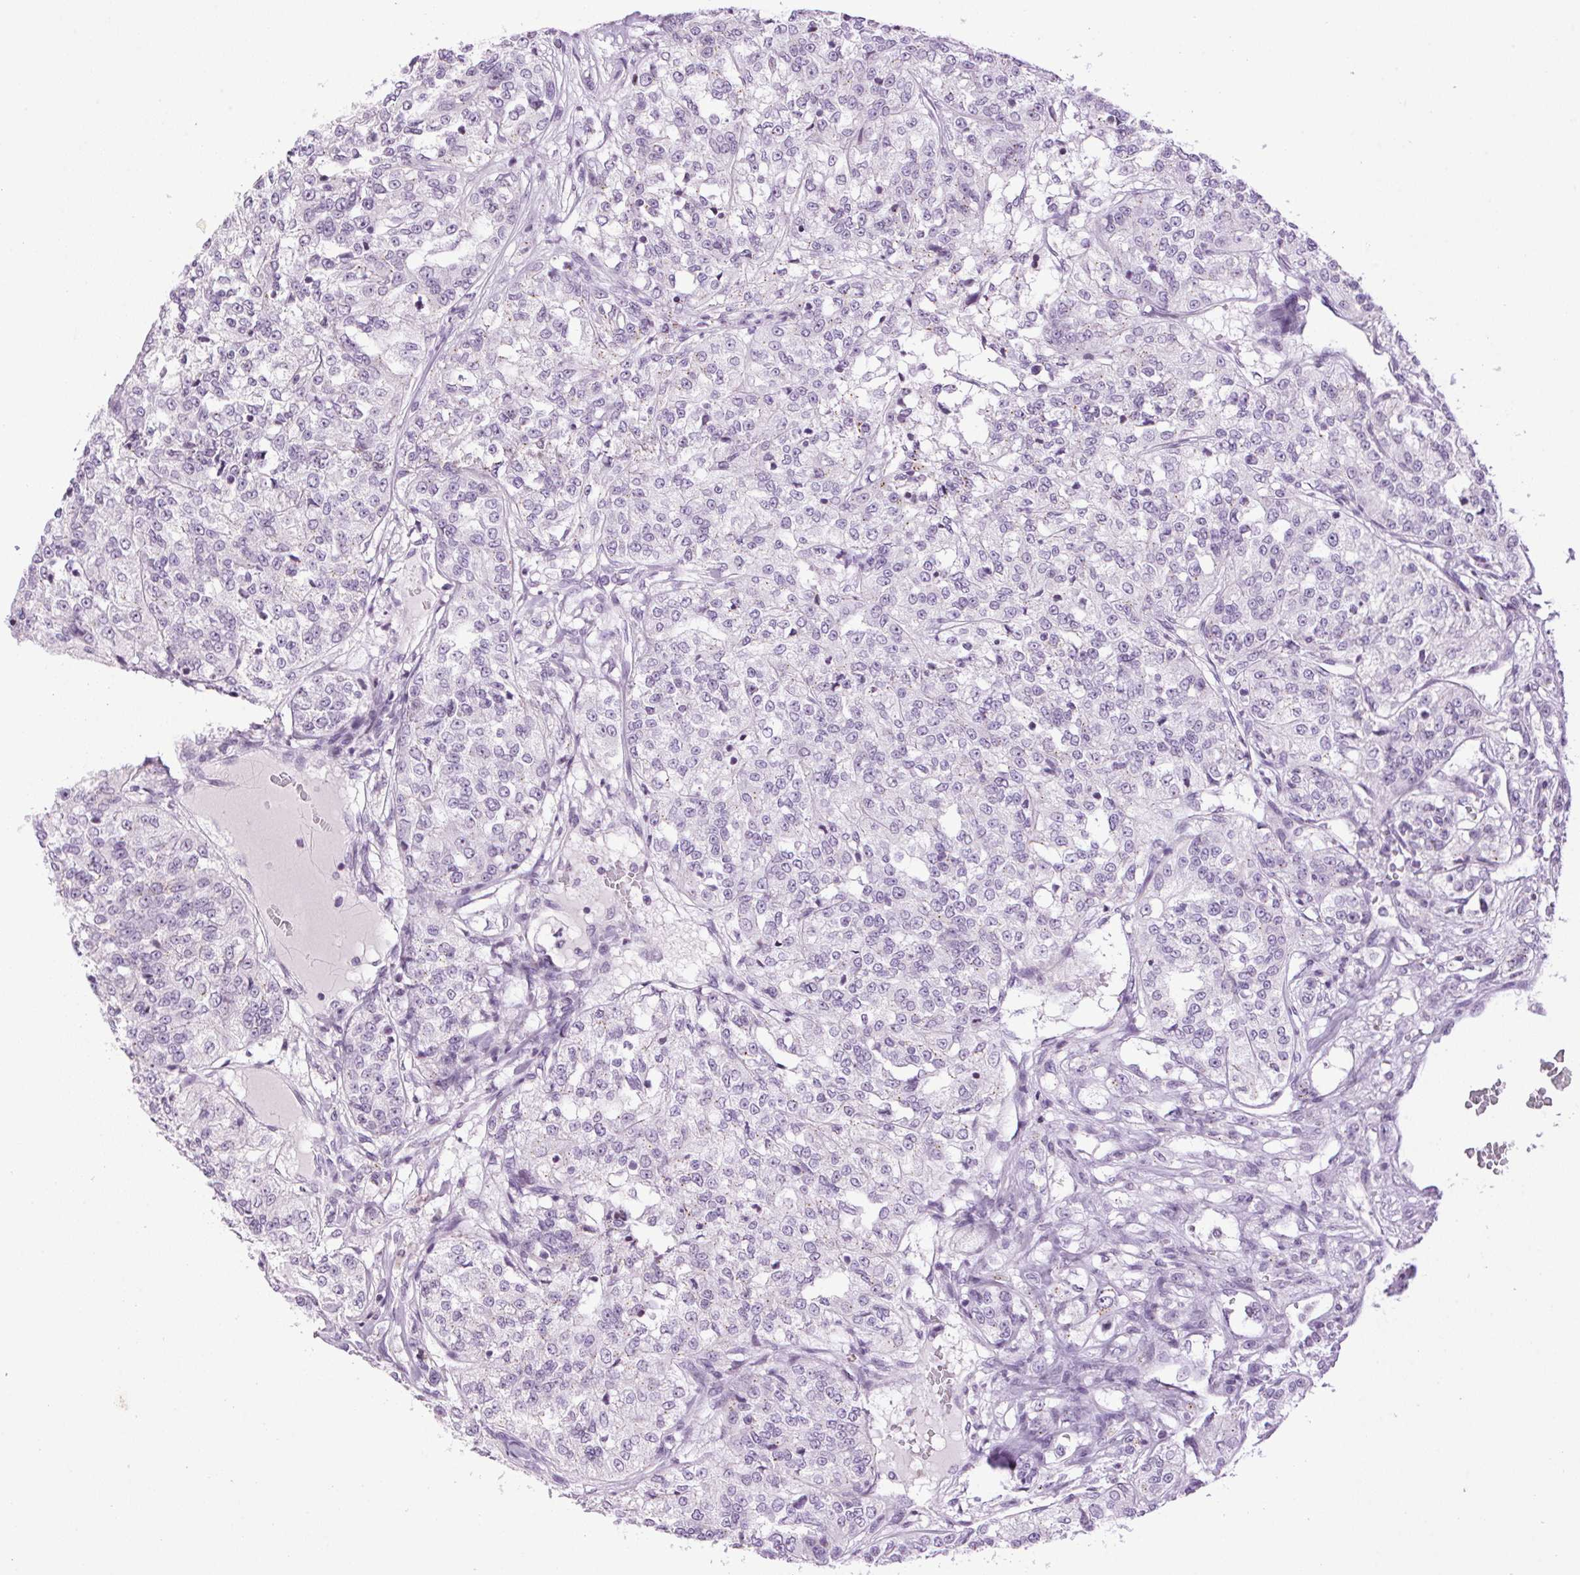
{"staining": {"intensity": "negative", "quantity": "none", "location": "none"}, "tissue": "renal cancer", "cell_type": "Tumor cells", "image_type": "cancer", "snomed": [{"axis": "morphology", "description": "Adenocarcinoma, NOS"}, {"axis": "topography", "description": "Kidney"}], "caption": "IHC histopathology image of renal cancer (adenocarcinoma) stained for a protein (brown), which demonstrates no staining in tumor cells.", "gene": "TMEM88B", "patient": {"sex": "female", "age": 63}}